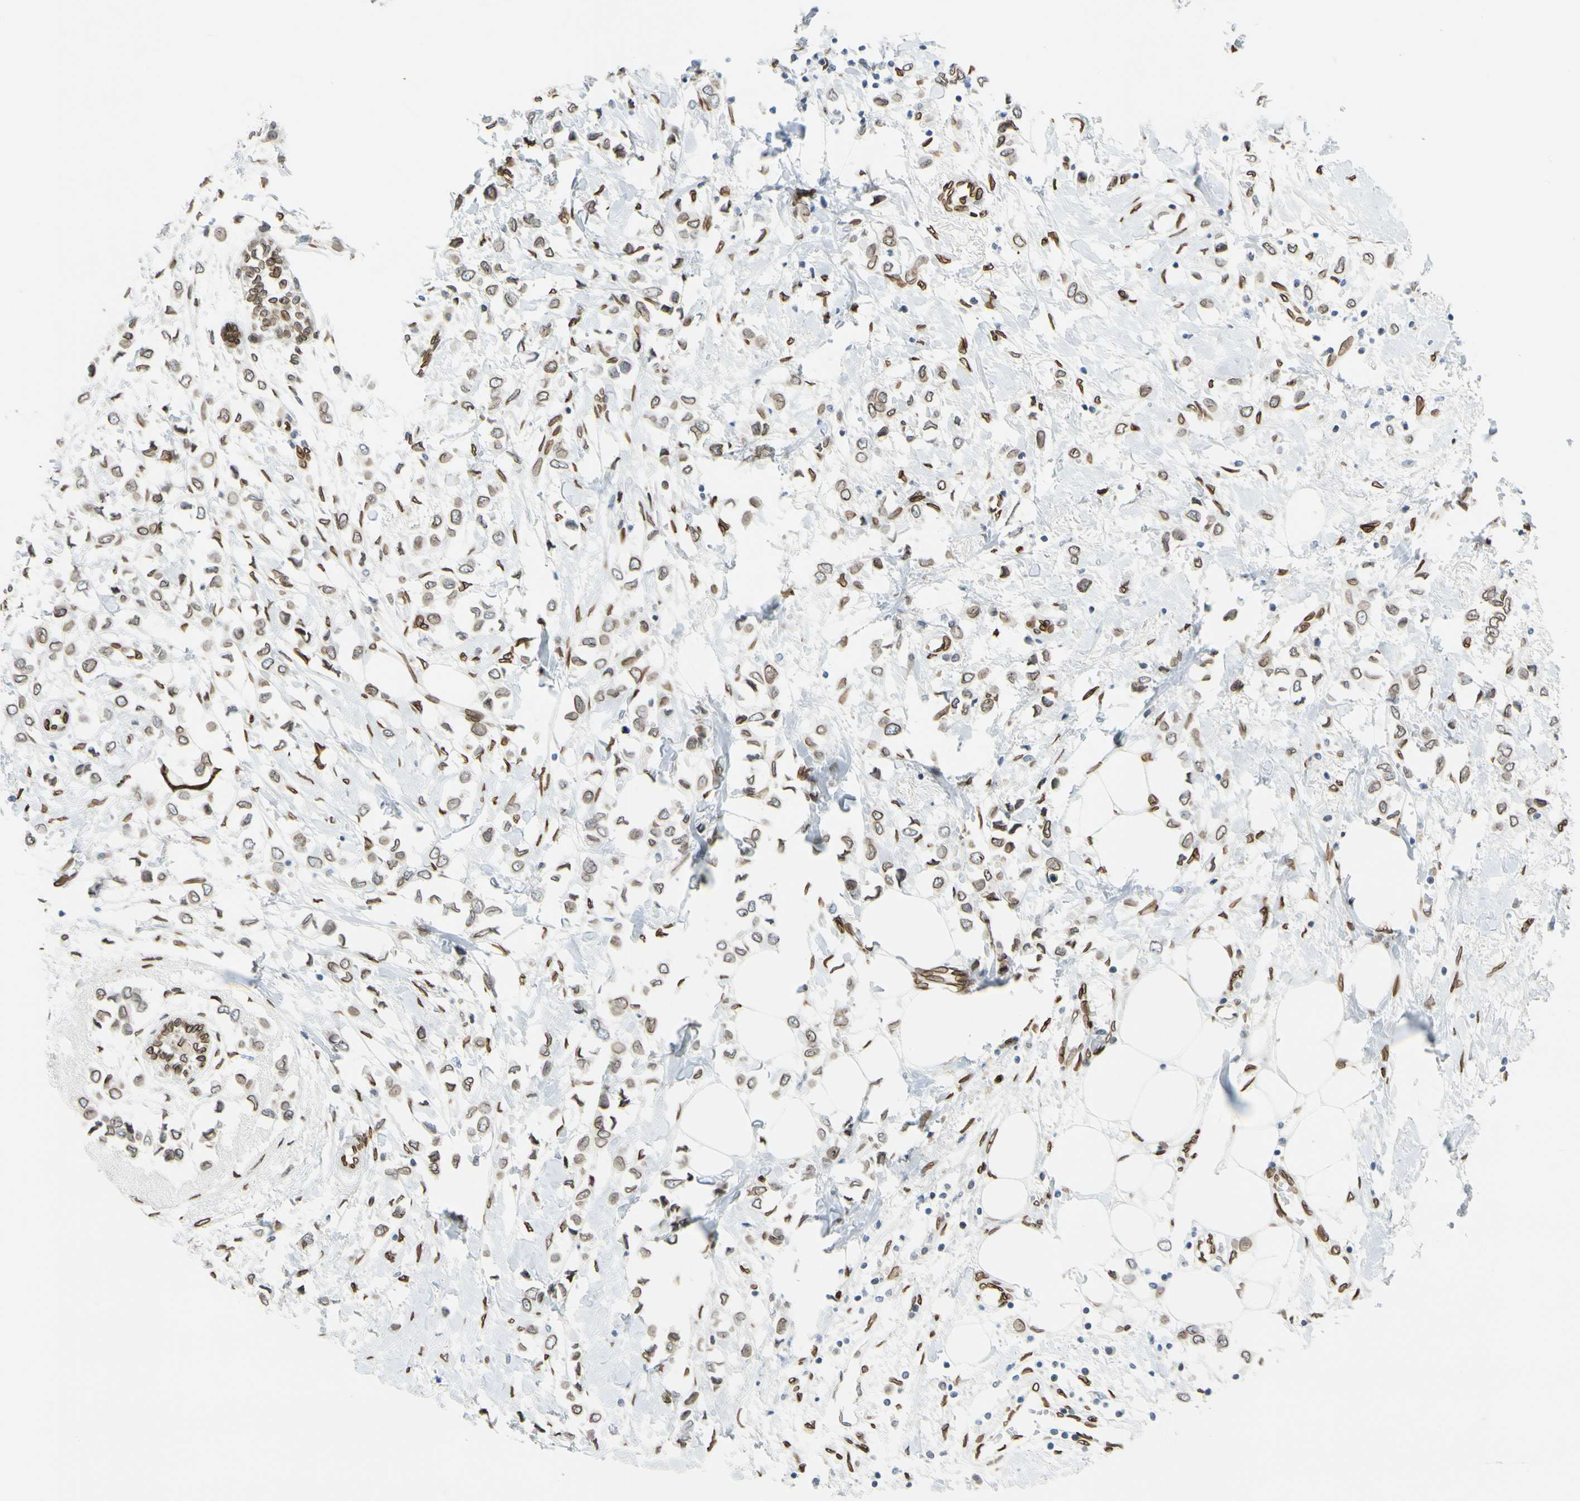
{"staining": {"intensity": "moderate", "quantity": "25%-75%", "location": "cytoplasmic/membranous,nuclear"}, "tissue": "breast cancer", "cell_type": "Tumor cells", "image_type": "cancer", "snomed": [{"axis": "morphology", "description": "Lobular carcinoma"}, {"axis": "topography", "description": "Breast"}], "caption": "Immunohistochemistry (IHC) histopathology image of neoplastic tissue: breast cancer stained using immunohistochemistry displays medium levels of moderate protein expression localized specifically in the cytoplasmic/membranous and nuclear of tumor cells, appearing as a cytoplasmic/membranous and nuclear brown color.", "gene": "SUN1", "patient": {"sex": "female", "age": 51}}